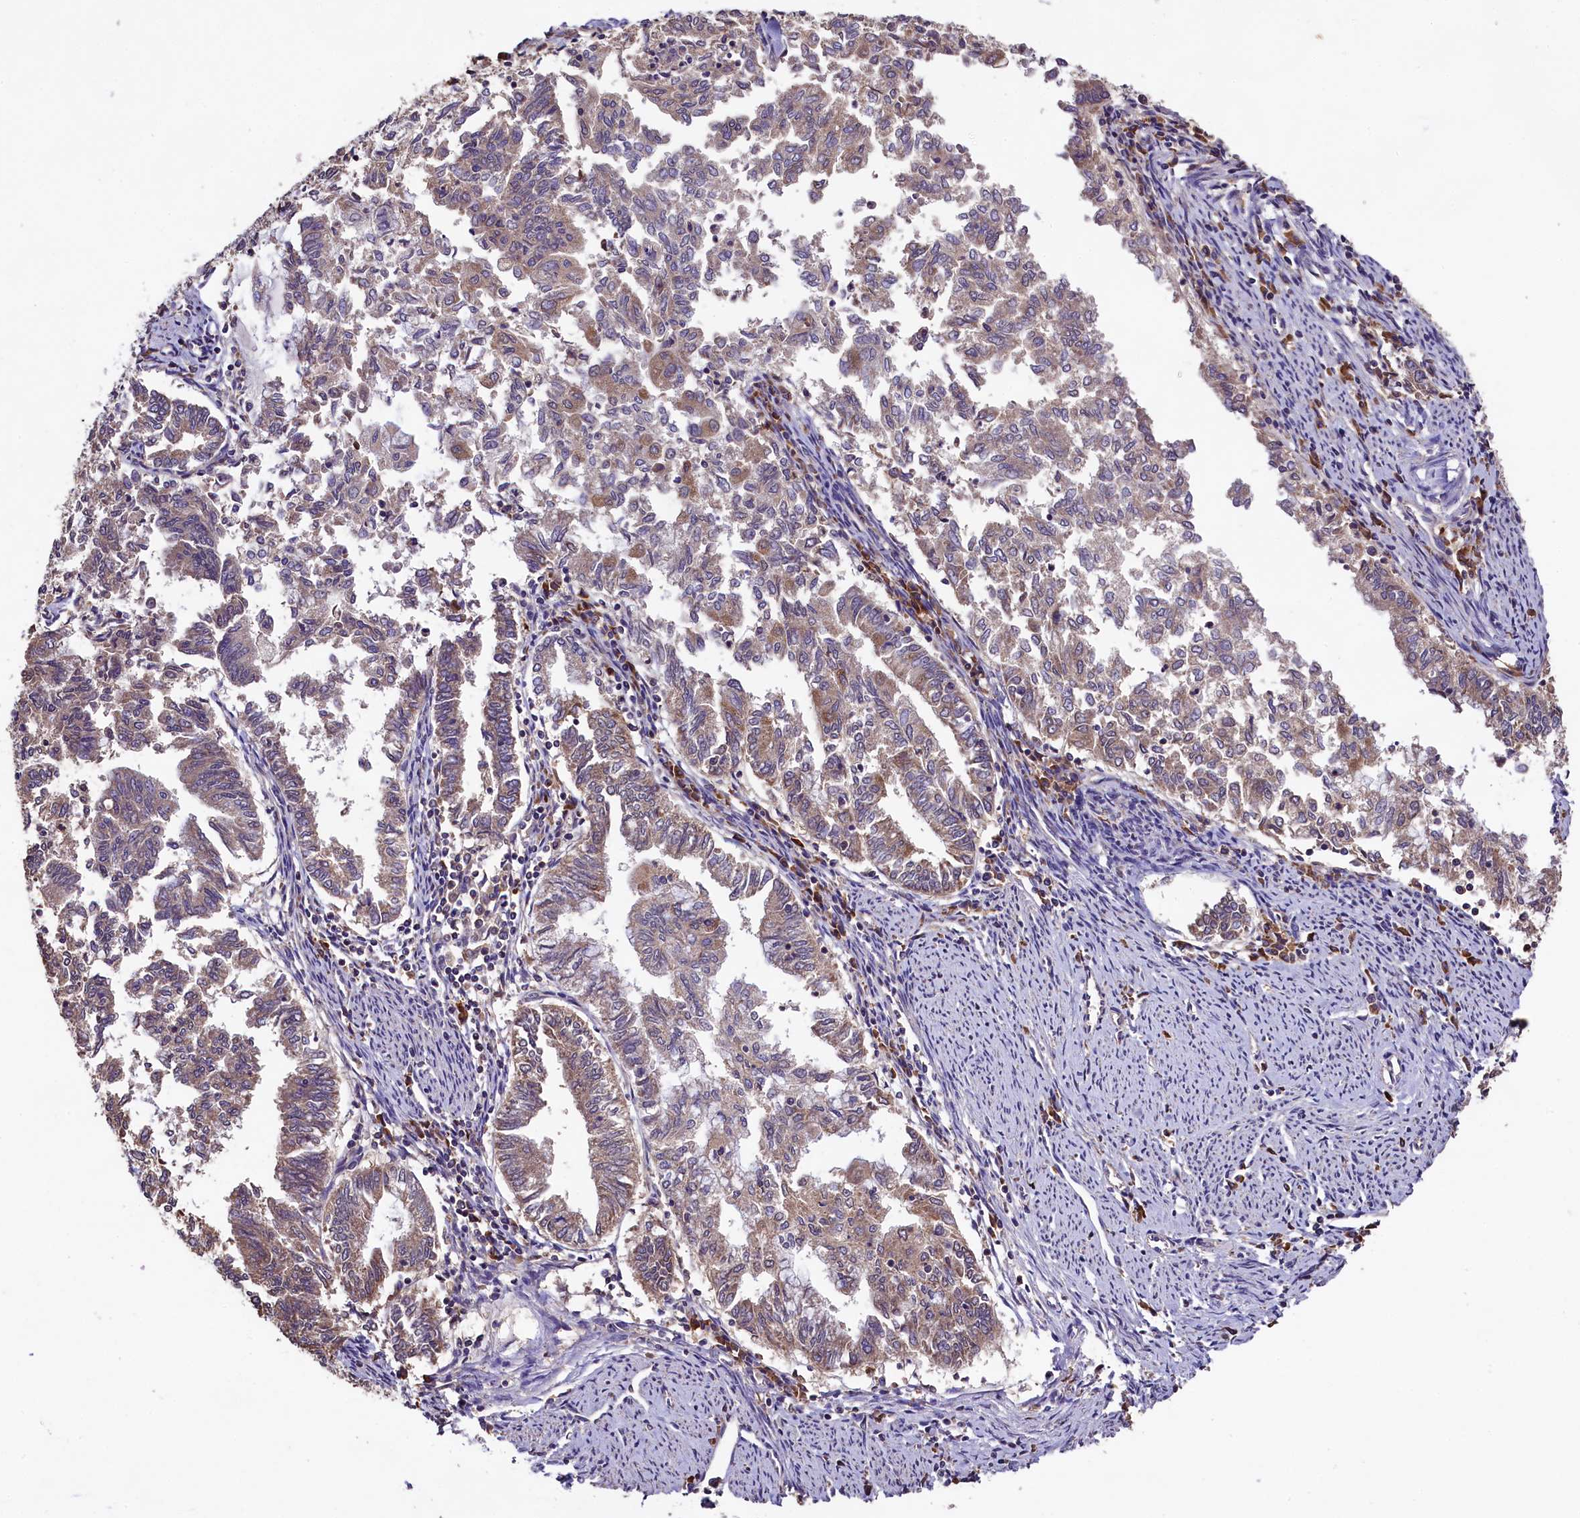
{"staining": {"intensity": "moderate", "quantity": "25%-75%", "location": "cytoplasmic/membranous"}, "tissue": "endometrial cancer", "cell_type": "Tumor cells", "image_type": "cancer", "snomed": [{"axis": "morphology", "description": "Adenocarcinoma, NOS"}, {"axis": "topography", "description": "Endometrium"}], "caption": "Adenocarcinoma (endometrial) tissue displays moderate cytoplasmic/membranous positivity in about 25%-75% of tumor cells The staining is performed using DAB brown chromogen to label protein expression. The nuclei are counter-stained blue using hematoxylin.", "gene": "ENKD1", "patient": {"sex": "female", "age": 79}}